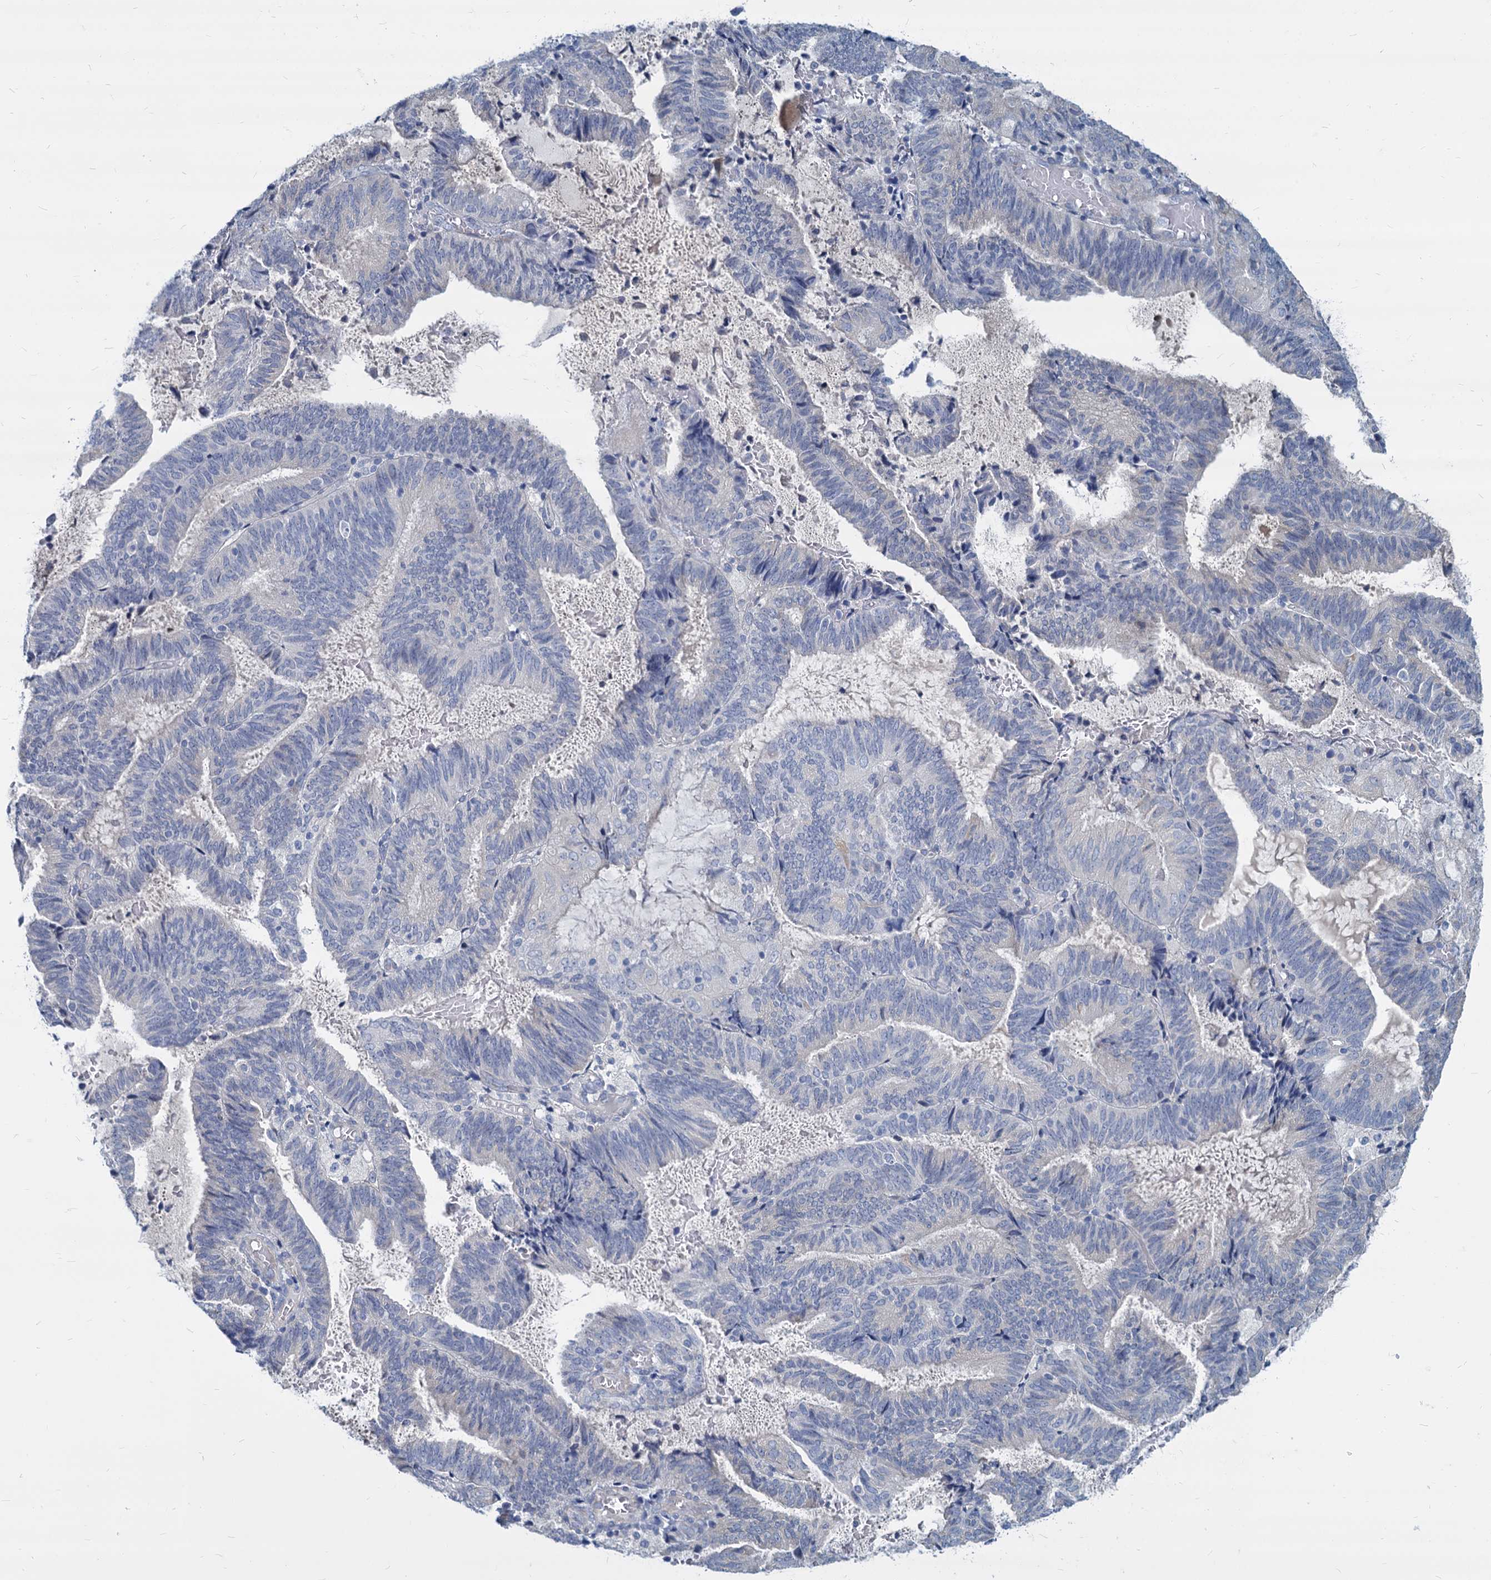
{"staining": {"intensity": "negative", "quantity": "none", "location": "none"}, "tissue": "endometrial cancer", "cell_type": "Tumor cells", "image_type": "cancer", "snomed": [{"axis": "morphology", "description": "Adenocarcinoma, NOS"}, {"axis": "topography", "description": "Endometrium"}], "caption": "Immunohistochemistry photomicrograph of human adenocarcinoma (endometrial) stained for a protein (brown), which demonstrates no positivity in tumor cells.", "gene": "GSTM3", "patient": {"sex": "female", "age": 81}}